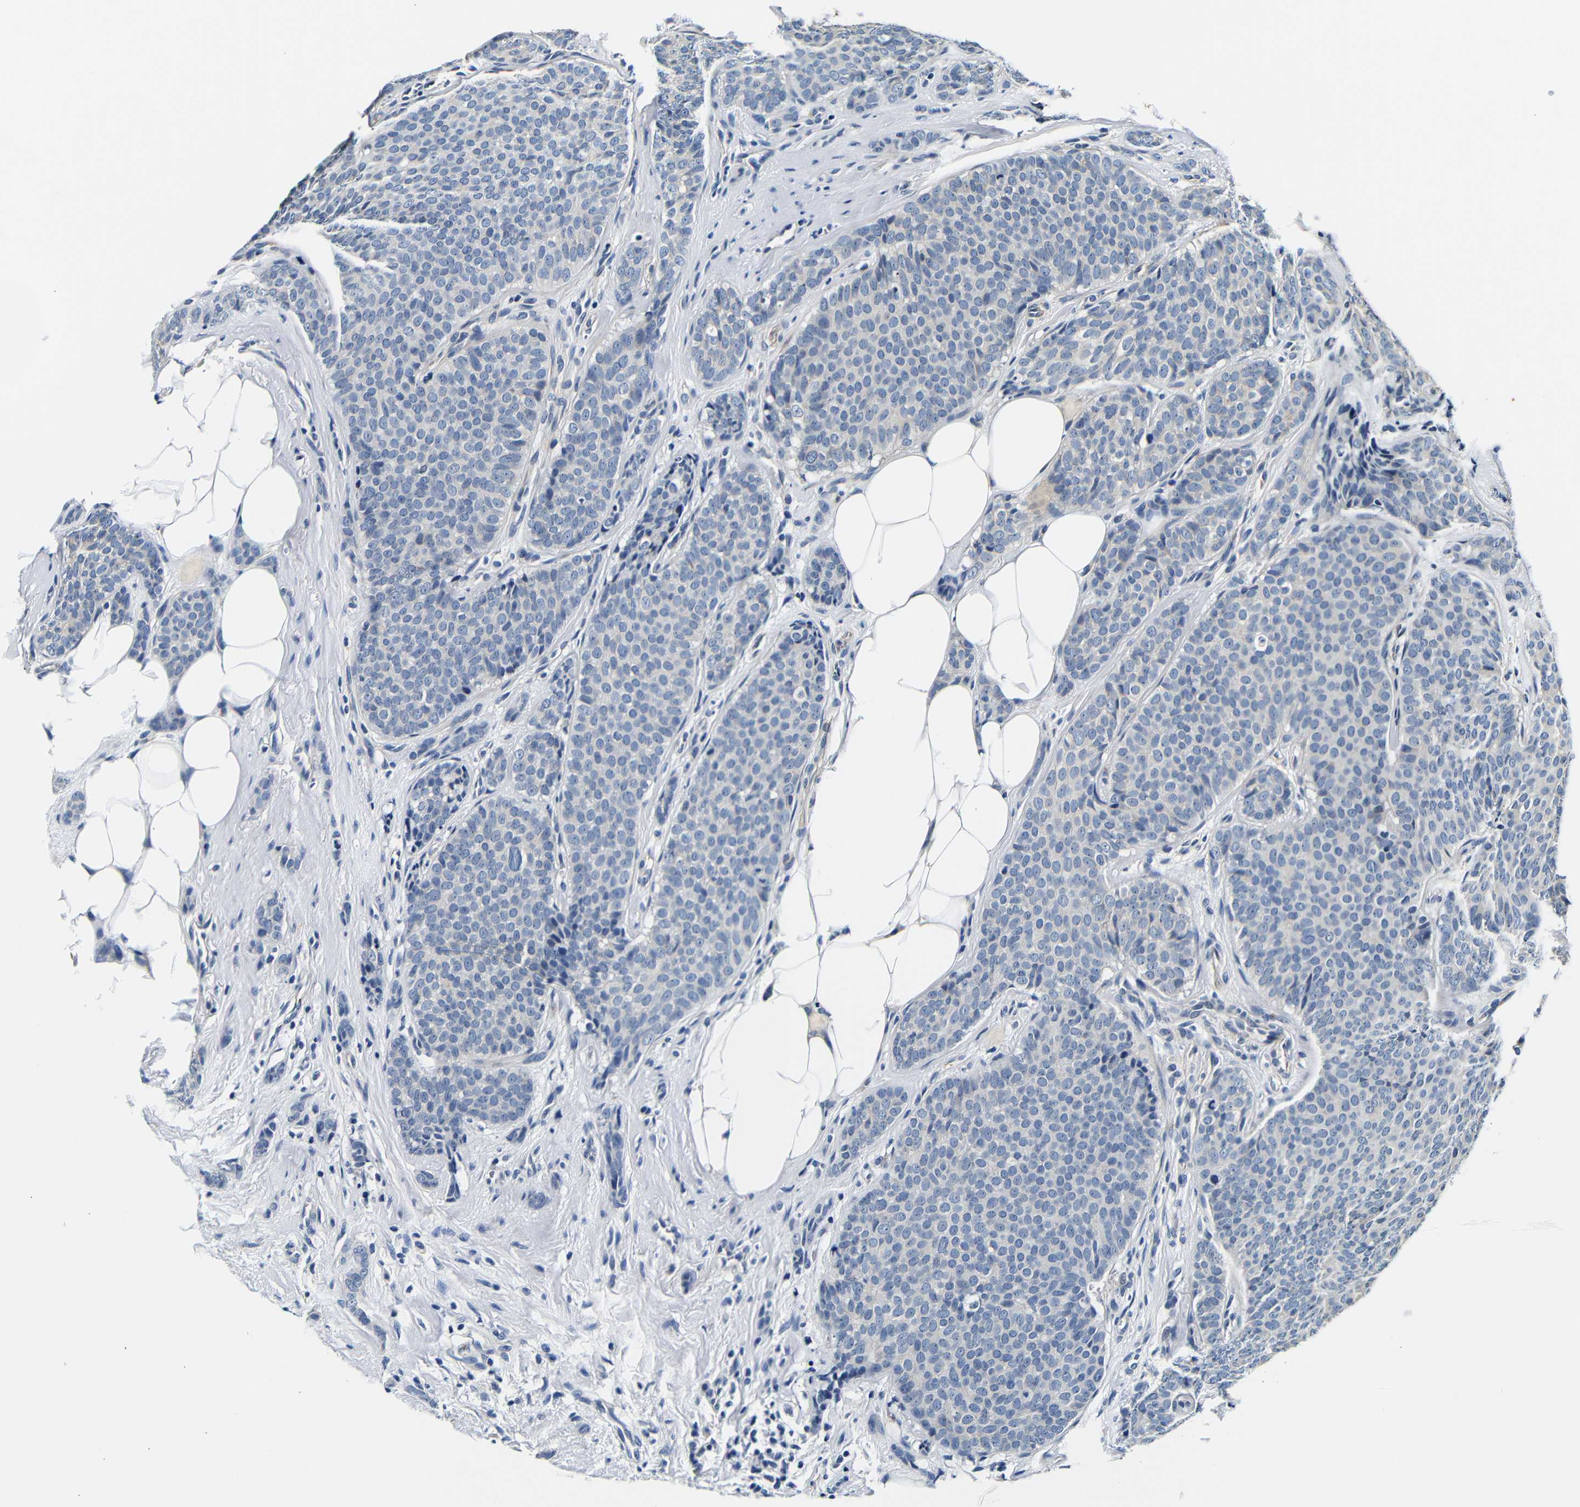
{"staining": {"intensity": "weak", "quantity": "<25%", "location": "cytoplasmic/membranous"}, "tissue": "breast cancer", "cell_type": "Tumor cells", "image_type": "cancer", "snomed": [{"axis": "morphology", "description": "Lobular carcinoma"}, {"axis": "topography", "description": "Skin"}, {"axis": "topography", "description": "Breast"}], "caption": "A high-resolution histopathology image shows immunohistochemistry (IHC) staining of lobular carcinoma (breast), which demonstrates no significant expression in tumor cells.", "gene": "GP1BA", "patient": {"sex": "female", "age": 46}}